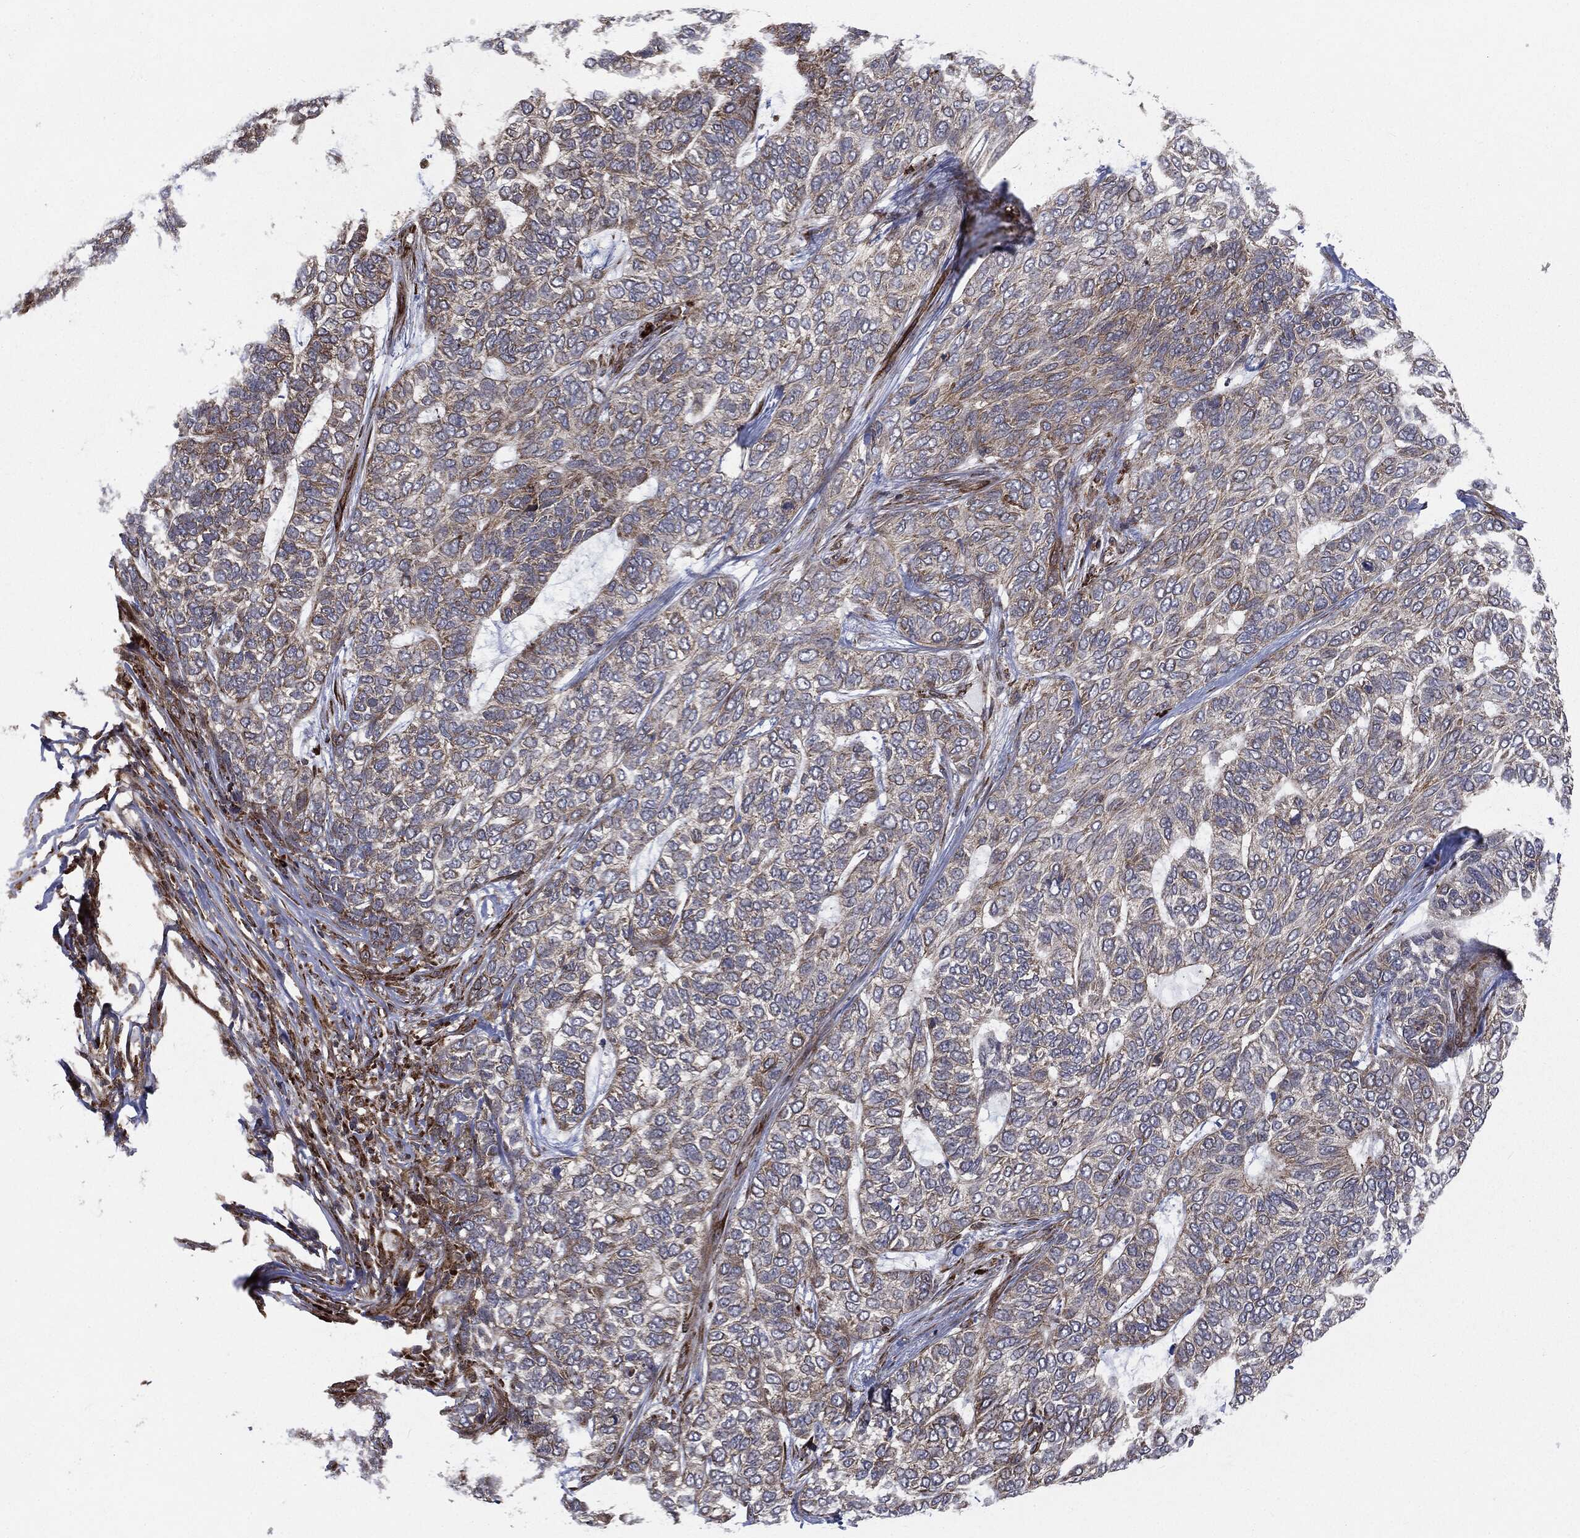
{"staining": {"intensity": "weak", "quantity": "<25%", "location": "cytoplasmic/membranous"}, "tissue": "skin cancer", "cell_type": "Tumor cells", "image_type": "cancer", "snomed": [{"axis": "morphology", "description": "Basal cell carcinoma"}, {"axis": "topography", "description": "Skin"}], "caption": "Micrograph shows no protein expression in tumor cells of skin cancer (basal cell carcinoma) tissue.", "gene": "CYLD", "patient": {"sex": "female", "age": 65}}